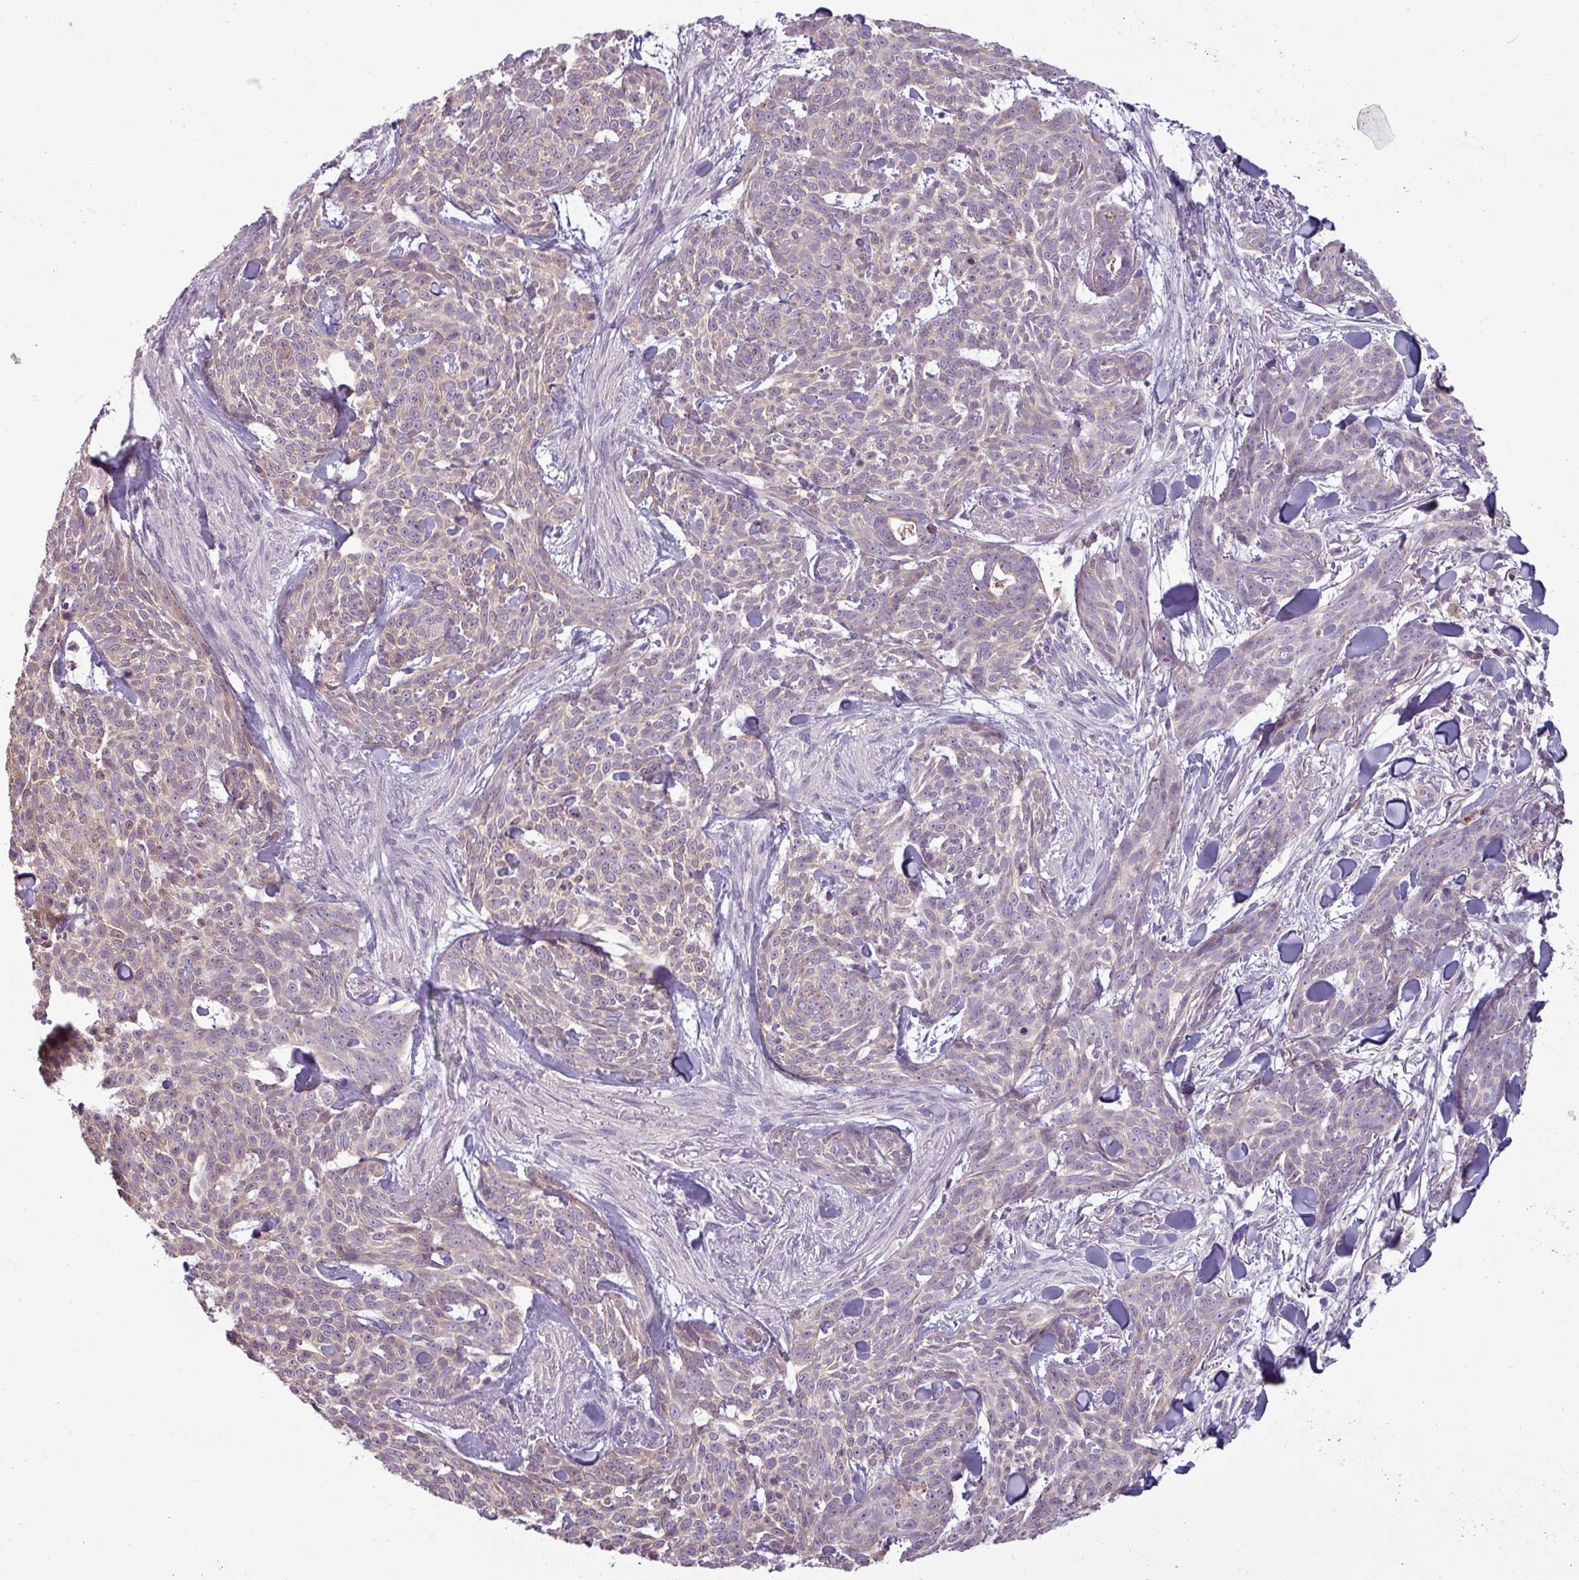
{"staining": {"intensity": "negative", "quantity": "none", "location": "none"}, "tissue": "skin cancer", "cell_type": "Tumor cells", "image_type": "cancer", "snomed": [{"axis": "morphology", "description": "Basal cell carcinoma"}, {"axis": "topography", "description": "Skin"}], "caption": "Basal cell carcinoma (skin) was stained to show a protein in brown. There is no significant staining in tumor cells. Brightfield microscopy of immunohistochemistry (IHC) stained with DAB (brown) and hematoxylin (blue), captured at high magnification.", "gene": "C4B", "patient": {"sex": "female", "age": 93}}